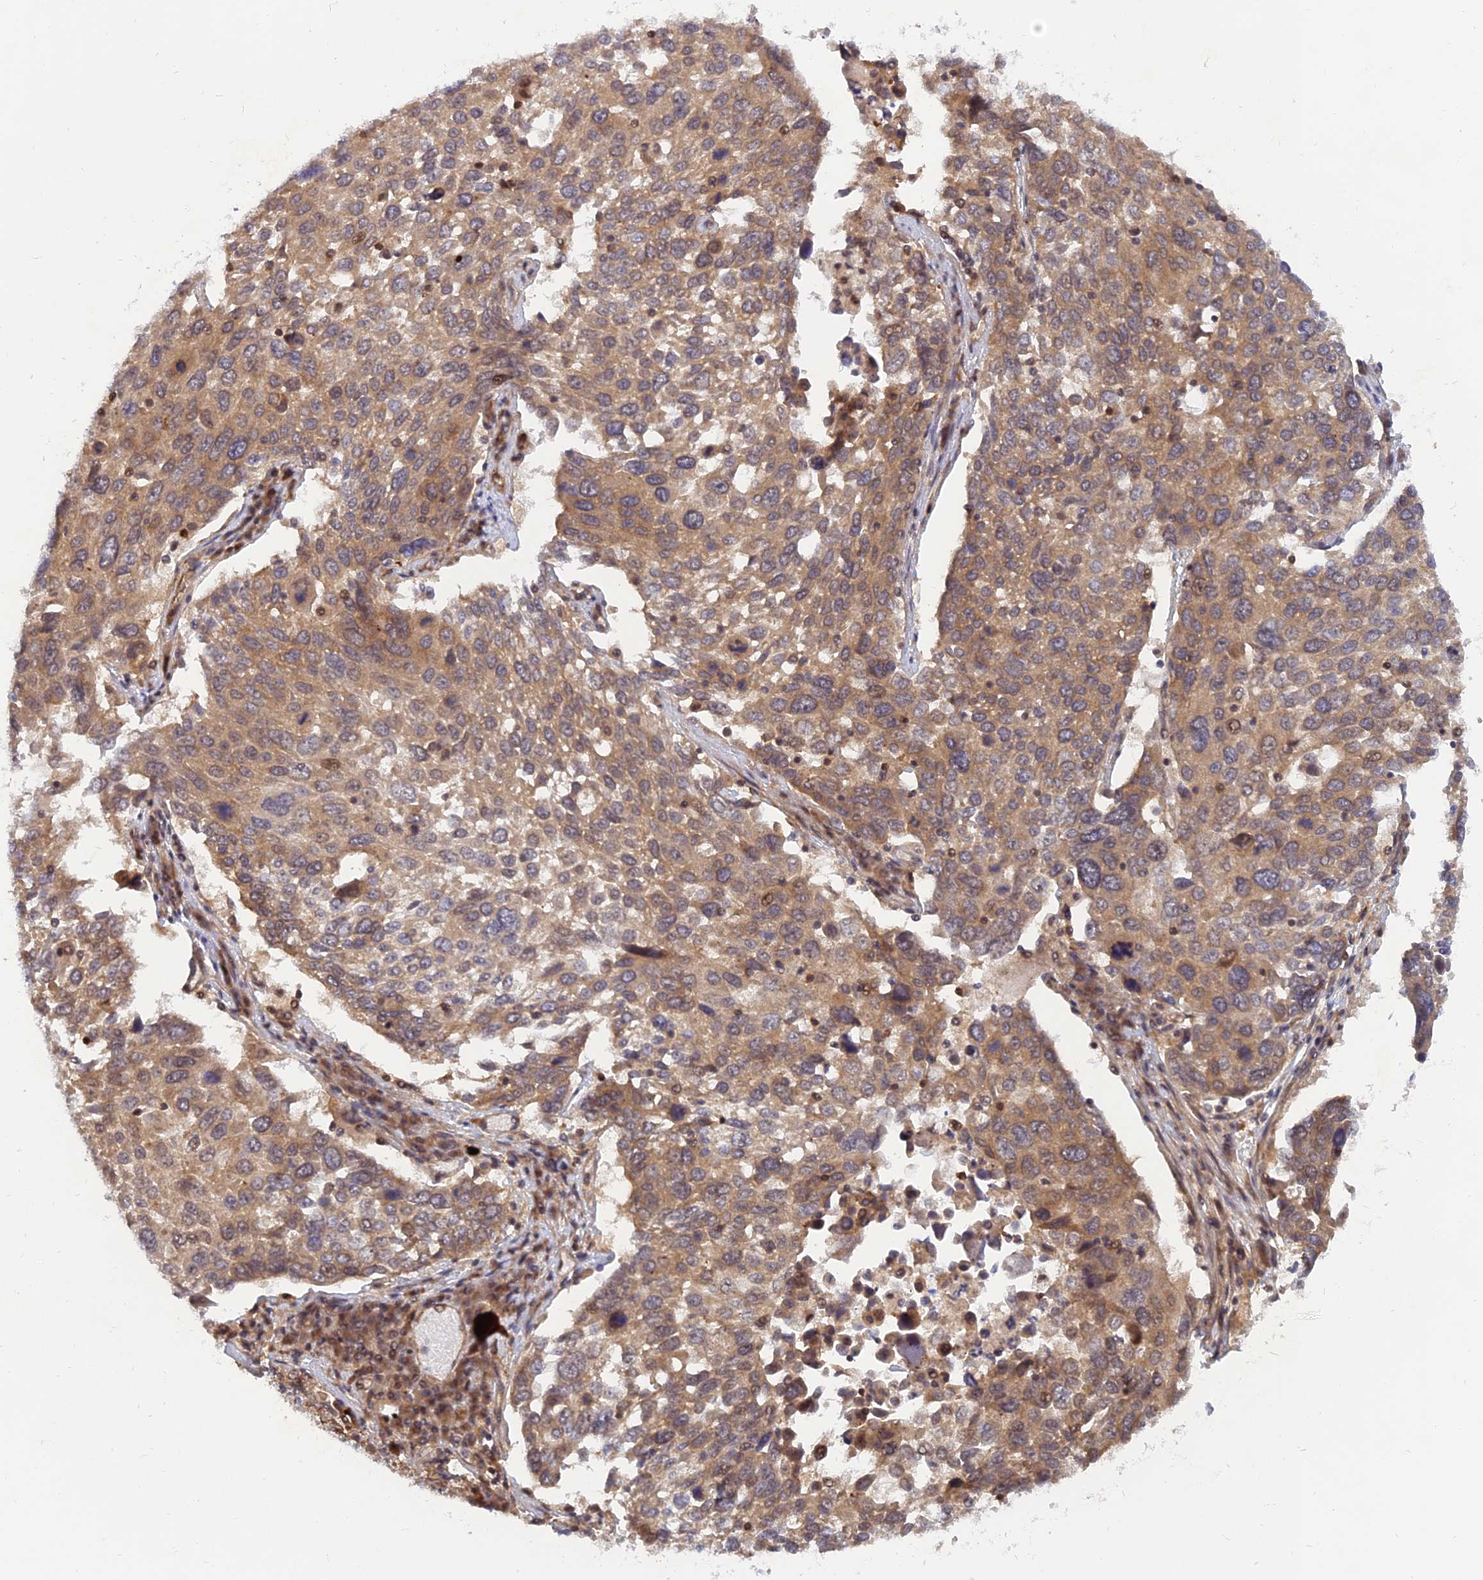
{"staining": {"intensity": "moderate", "quantity": ">75%", "location": "cytoplasmic/membranous"}, "tissue": "lung cancer", "cell_type": "Tumor cells", "image_type": "cancer", "snomed": [{"axis": "morphology", "description": "Squamous cell carcinoma, NOS"}, {"axis": "topography", "description": "Lung"}], "caption": "This is an image of immunohistochemistry (IHC) staining of lung squamous cell carcinoma, which shows moderate expression in the cytoplasmic/membranous of tumor cells.", "gene": "WDR41", "patient": {"sex": "male", "age": 65}}